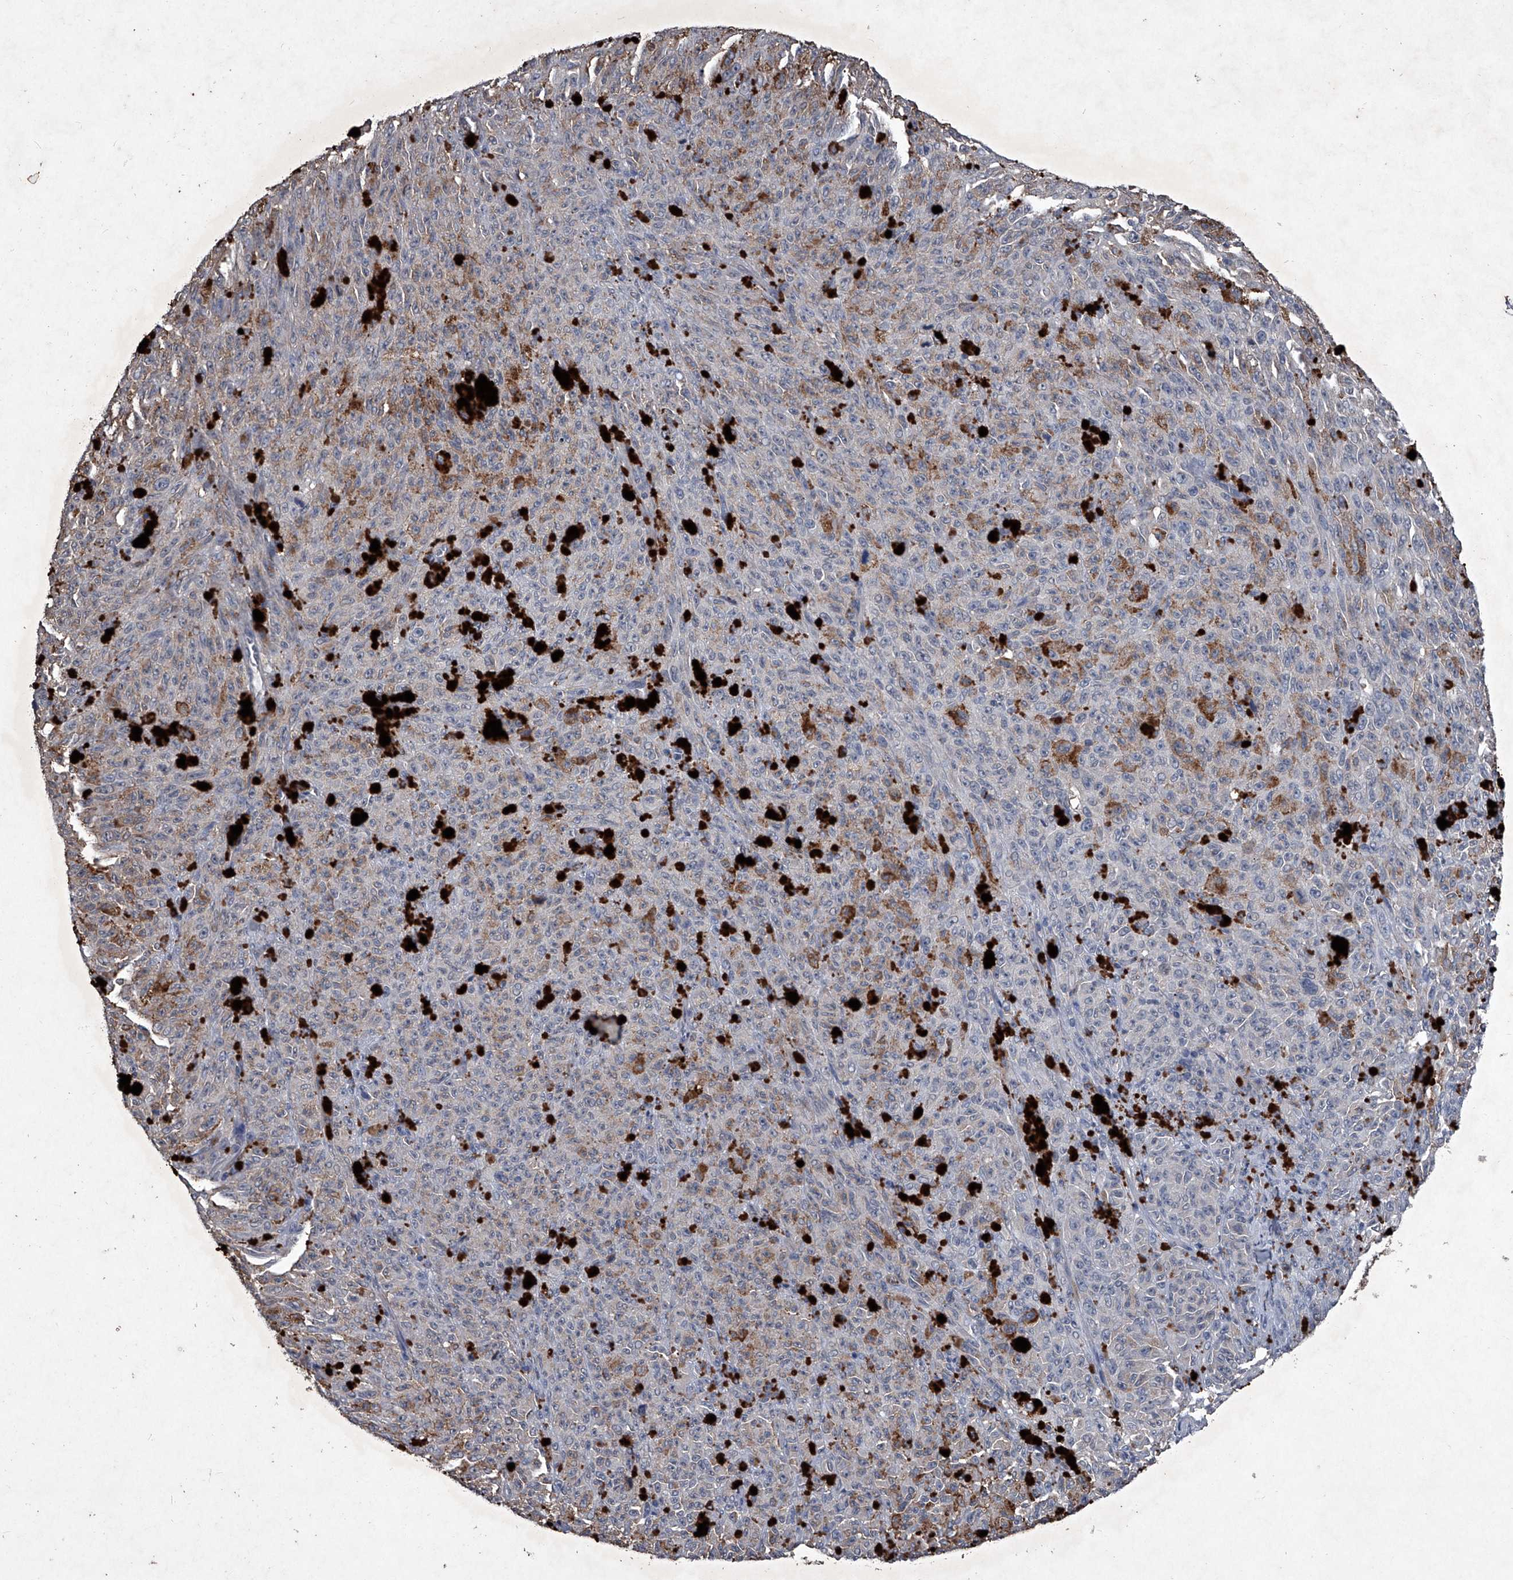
{"staining": {"intensity": "negative", "quantity": "none", "location": "none"}, "tissue": "melanoma", "cell_type": "Tumor cells", "image_type": "cancer", "snomed": [{"axis": "morphology", "description": "Malignant melanoma, NOS"}, {"axis": "topography", "description": "Skin"}], "caption": "Immunohistochemical staining of melanoma reveals no significant expression in tumor cells.", "gene": "MAPKAP1", "patient": {"sex": "female", "age": 82}}